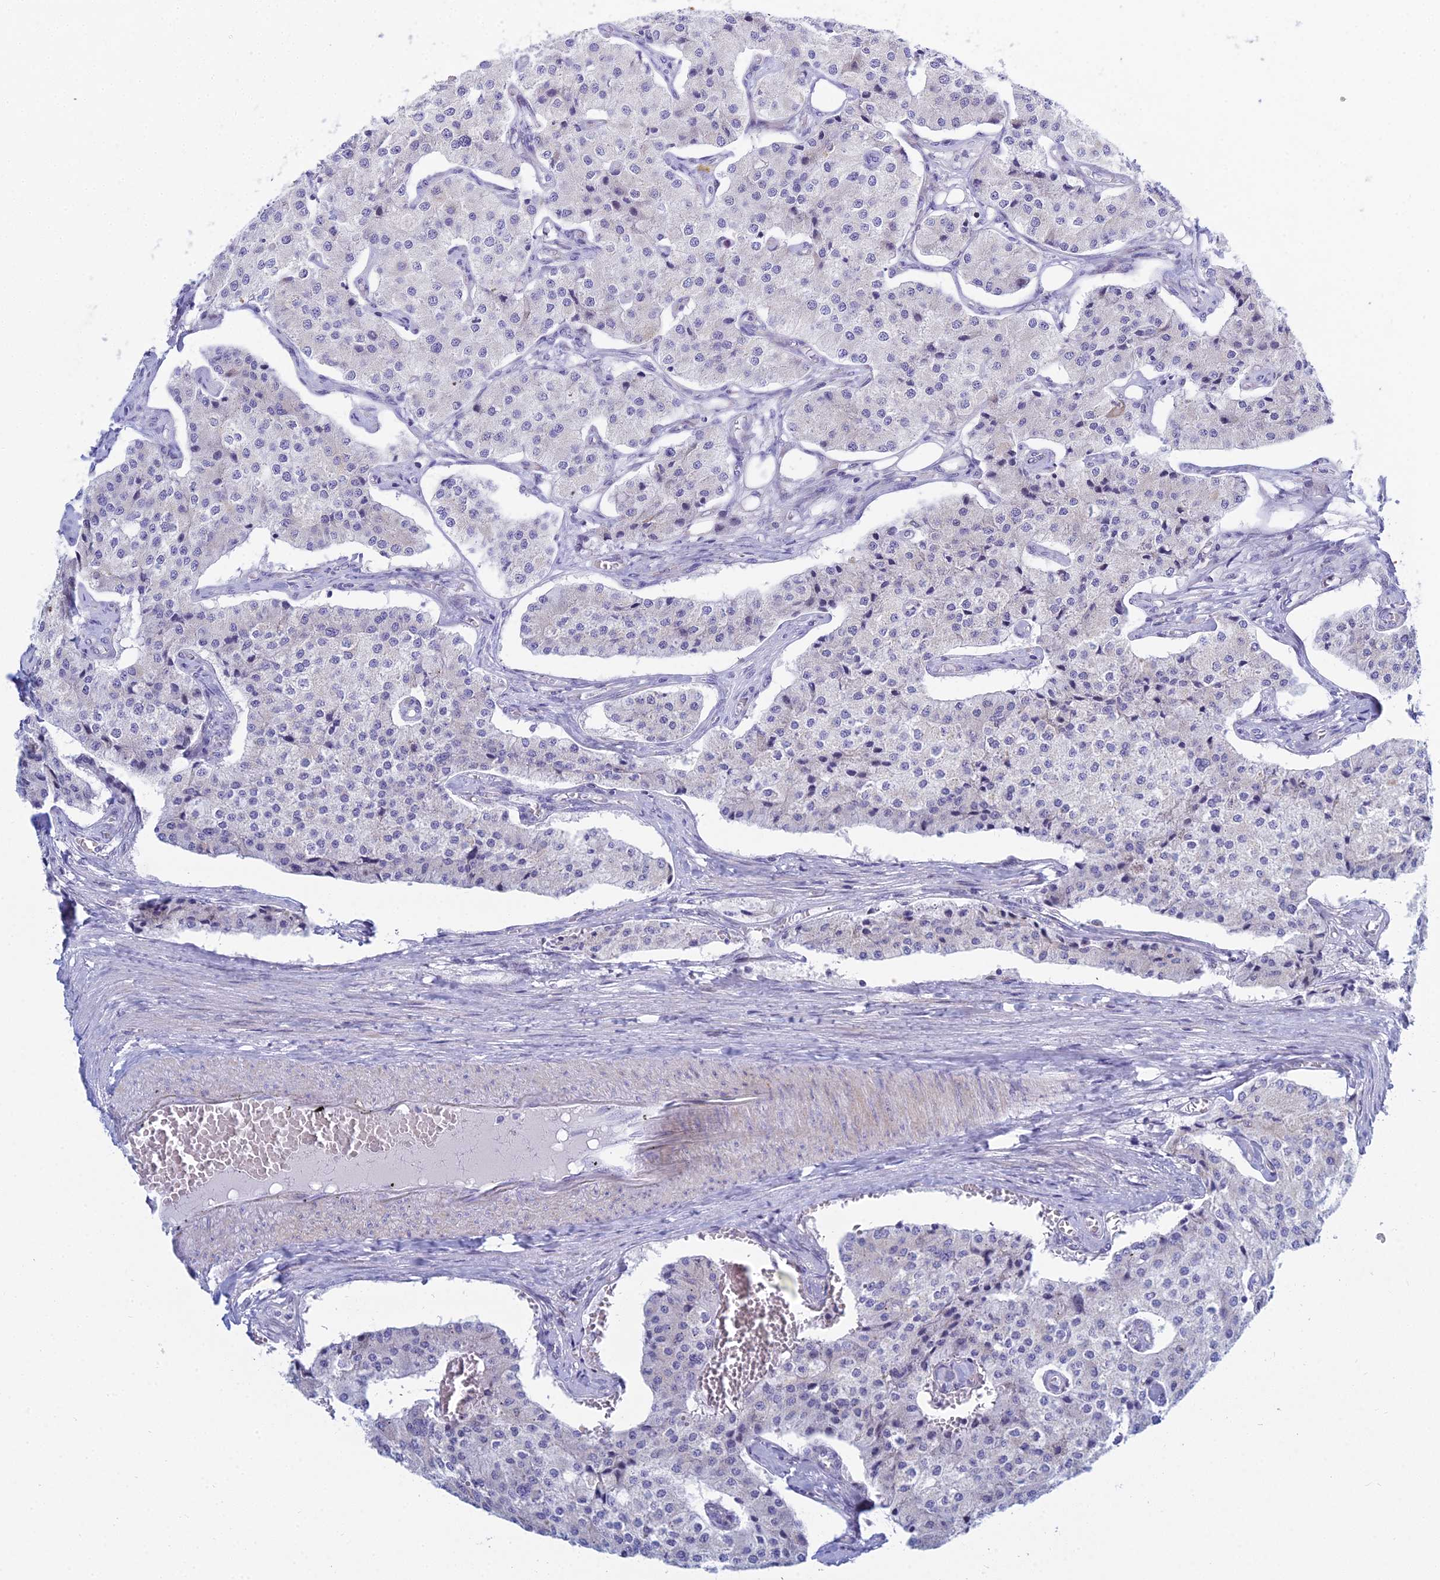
{"staining": {"intensity": "negative", "quantity": "none", "location": "none"}, "tissue": "carcinoid", "cell_type": "Tumor cells", "image_type": "cancer", "snomed": [{"axis": "morphology", "description": "Carcinoid, malignant, NOS"}, {"axis": "topography", "description": "Colon"}], "caption": "Immunohistochemistry (IHC) micrograph of carcinoid stained for a protein (brown), which displays no positivity in tumor cells. Brightfield microscopy of IHC stained with DAB (brown) and hematoxylin (blue), captured at high magnification.", "gene": "PRR13", "patient": {"sex": "female", "age": 52}}